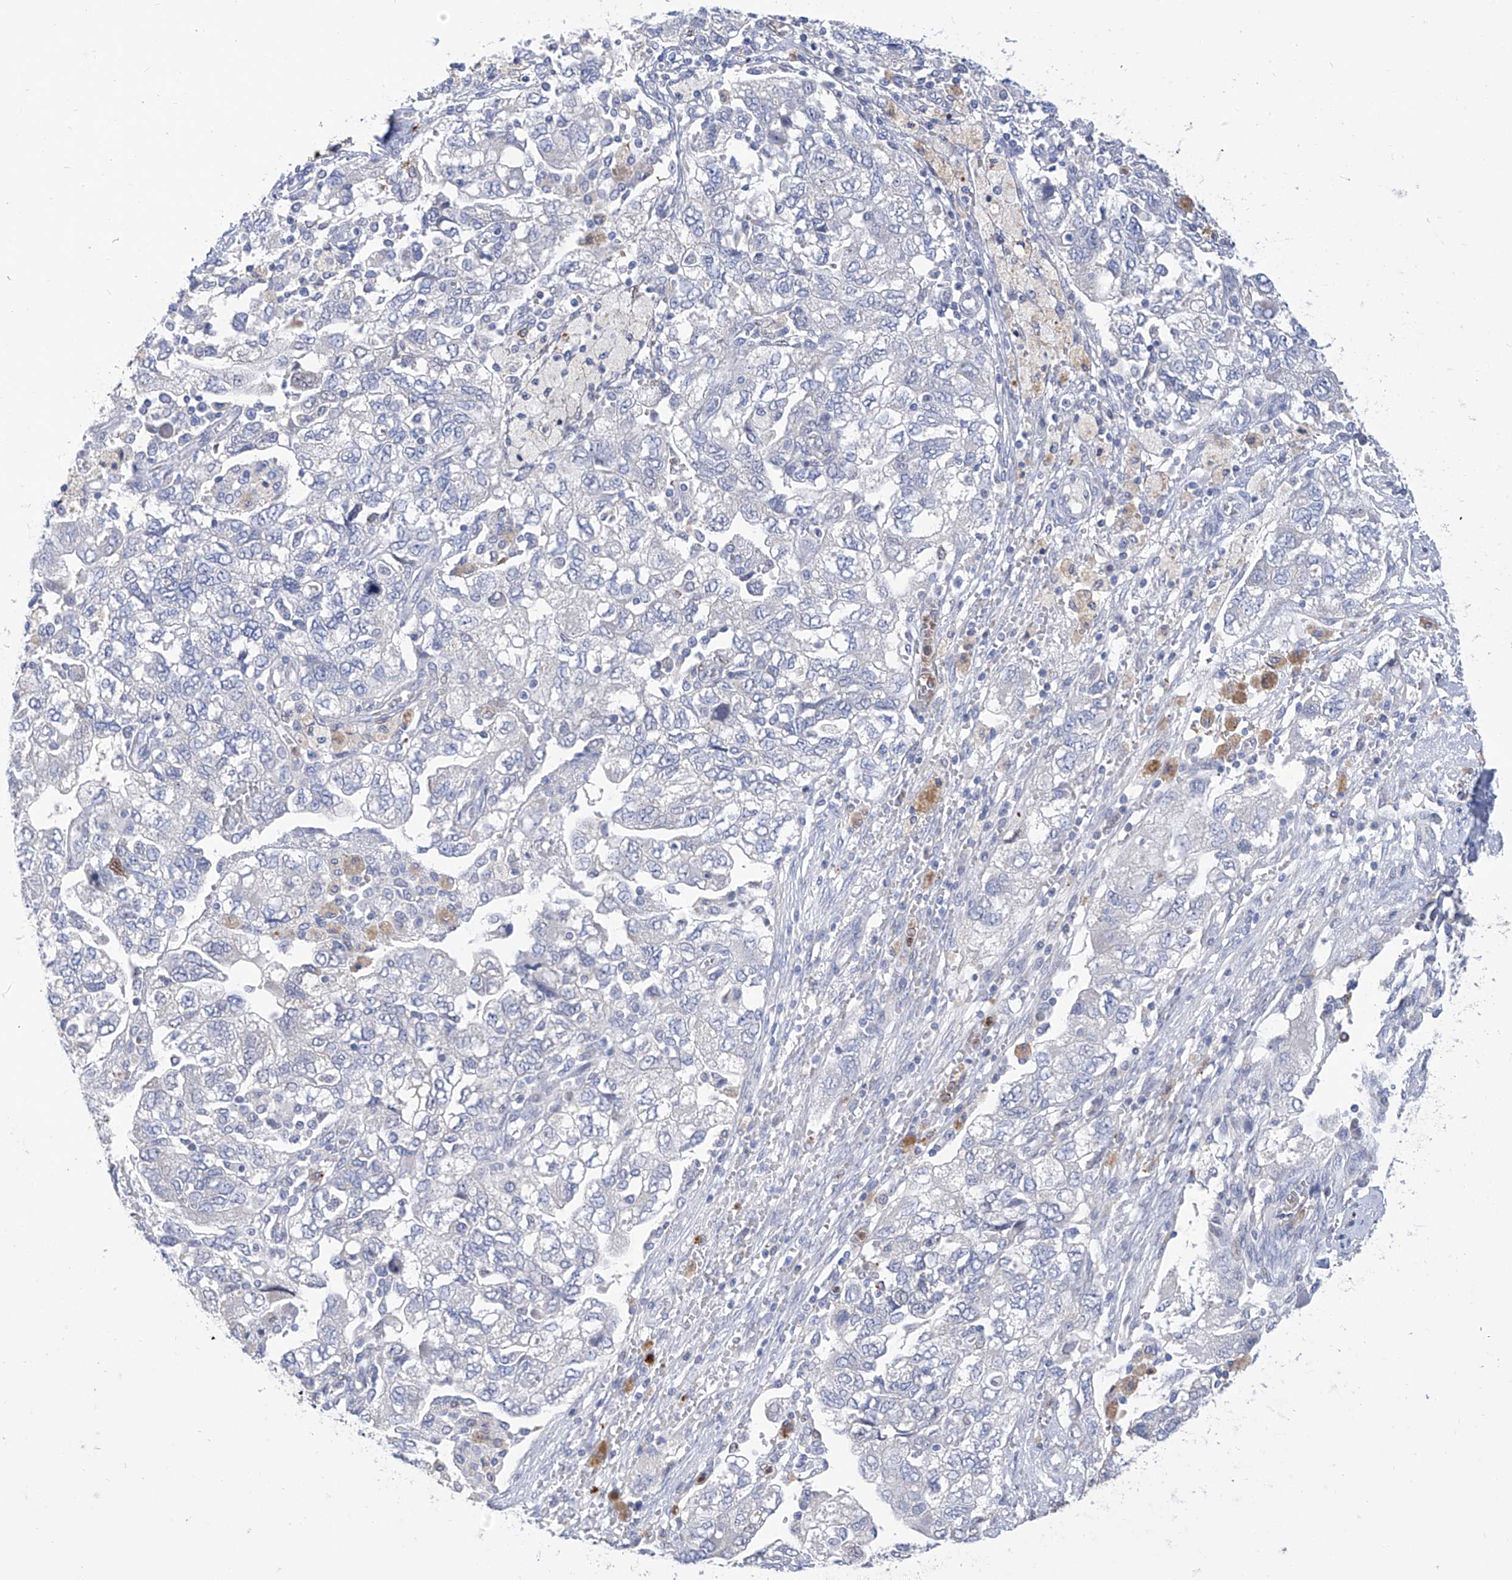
{"staining": {"intensity": "negative", "quantity": "none", "location": "none"}, "tissue": "ovarian cancer", "cell_type": "Tumor cells", "image_type": "cancer", "snomed": [{"axis": "morphology", "description": "Carcinoma, NOS"}, {"axis": "morphology", "description": "Cystadenocarcinoma, serous, NOS"}, {"axis": "topography", "description": "Ovary"}], "caption": "A photomicrograph of serous cystadenocarcinoma (ovarian) stained for a protein displays no brown staining in tumor cells.", "gene": "PHF20", "patient": {"sex": "female", "age": 69}}